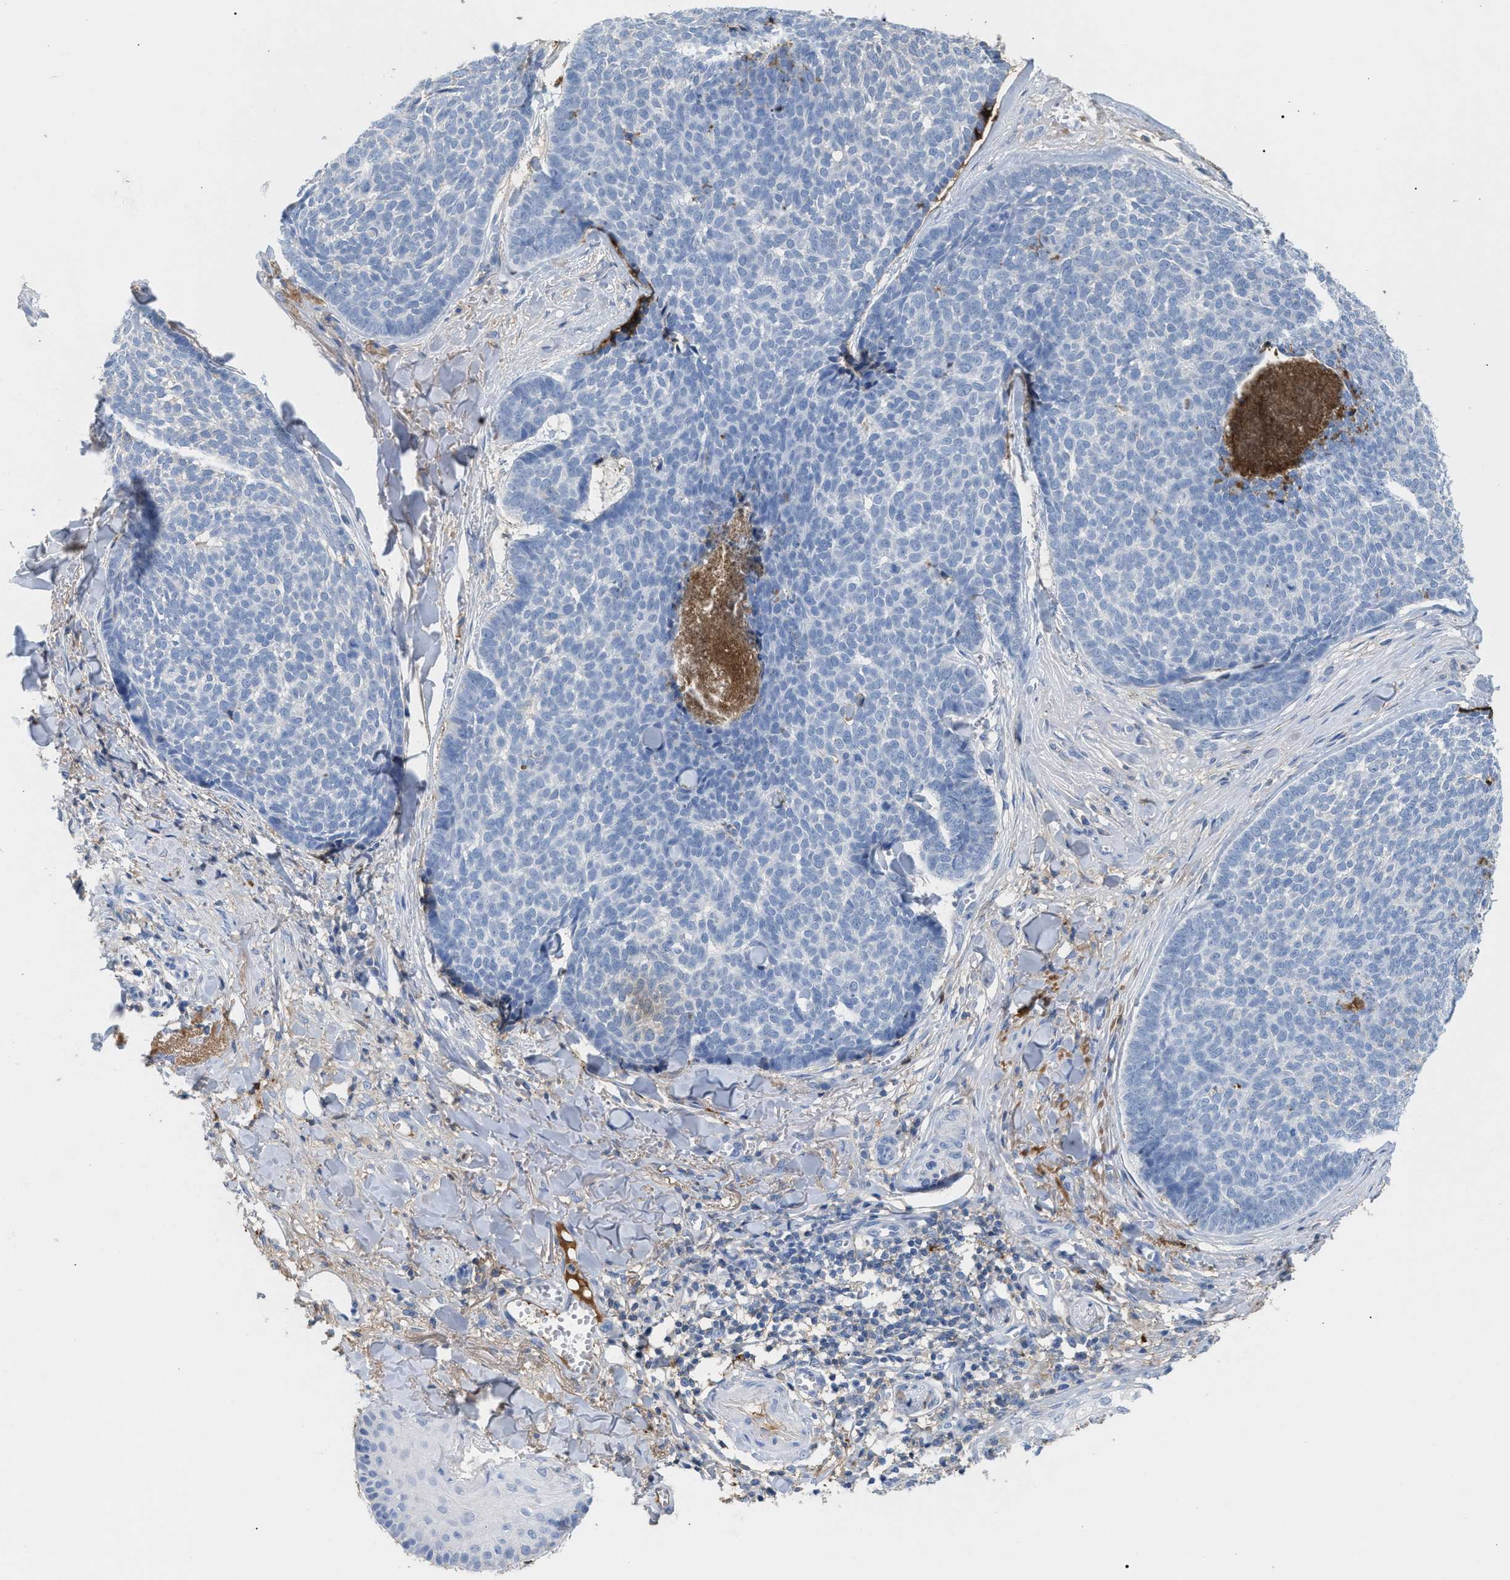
{"staining": {"intensity": "negative", "quantity": "none", "location": "none"}, "tissue": "skin cancer", "cell_type": "Tumor cells", "image_type": "cancer", "snomed": [{"axis": "morphology", "description": "Basal cell carcinoma"}, {"axis": "topography", "description": "Skin"}], "caption": "The micrograph reveals no staining of tumor cells in skin cancer.", "gene": "APOH", "patient": {"sex": "male", "age": 84}}